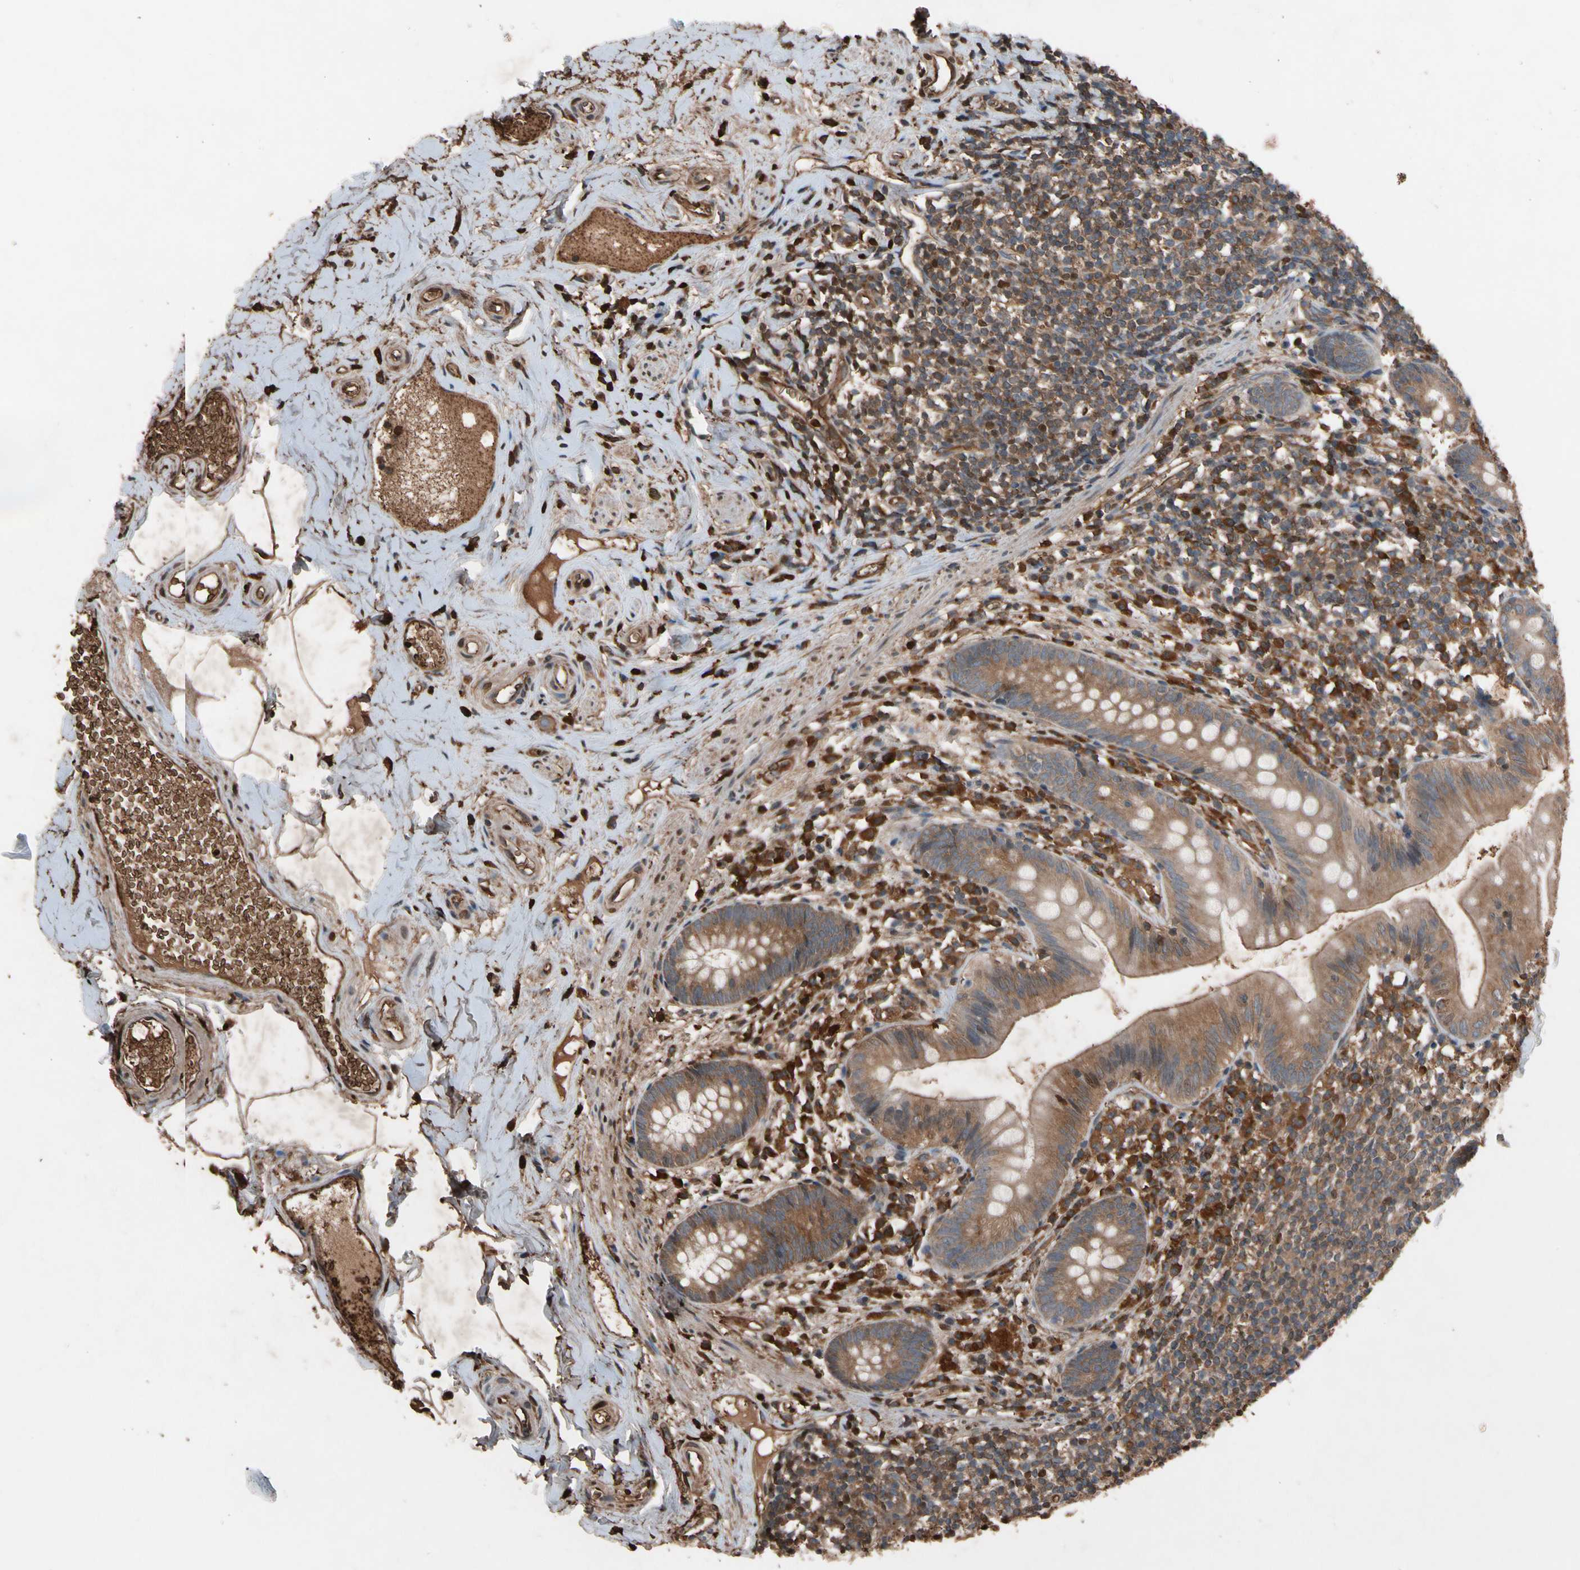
{"staining": {"intensity": "moderate", "quantity": "25%-75%", "location": "cytoplasmic/membranous"}, "tissue": "appendix", "cell_type": "Glandular cells", "image_type": "normal", "snomed": [{"axis": "morphology", "description": "Normal tissue, NOS"}, {"axis": "topography", "description": "Appendix"}], "caption": "Protein expression analysis of benign appendix exhibits moderate cytoplasmic/membranous expression in about 25%-75% of glandular cells. Nuclei are stained in blue.", "gene": "PRDX4", "patient": {"sex": "male", "age": 52}}